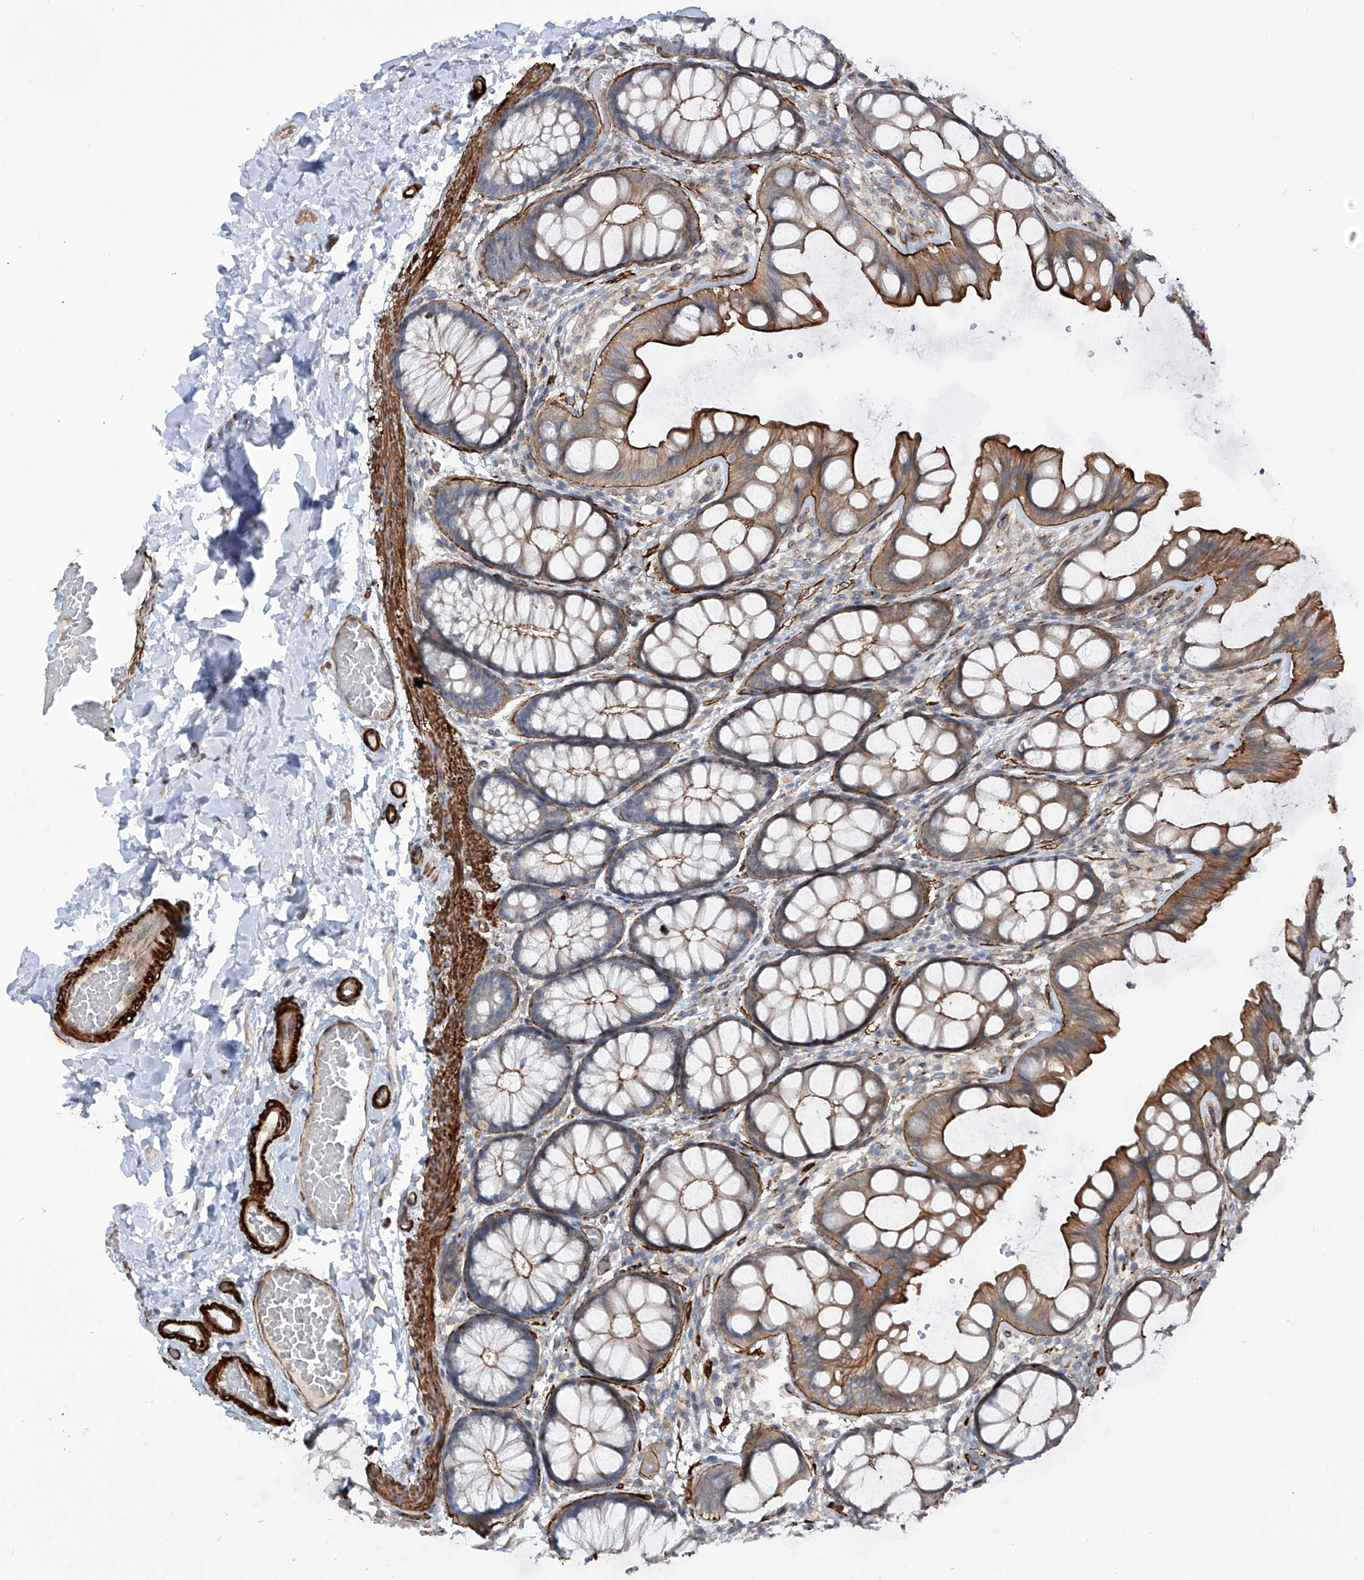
{"staining": {"intensity": "moderate", "quantity": ">75%", "location": "cytoplasmic/membranous"}, "tissue": "colon", "cell_type": "Endothelial cells", "image_type": "normal", "snomed": [{"axis": "morphology", "description": "Normal tissue, NOS"}, {"axis": "topography", "description": "Colon"}], "caption": "Colon stained with IHC shows moderate cytoplasmic/membranous staining in about >75% of endothelial cells. The staining was performed using DAB (3,3'-diaminobenzidine), with brown indicating positive protein expression. Nuclei are stained blue with hematoxylin.", "gene": "ZNF490", "patient": {"sex": "male", "age": 47}}